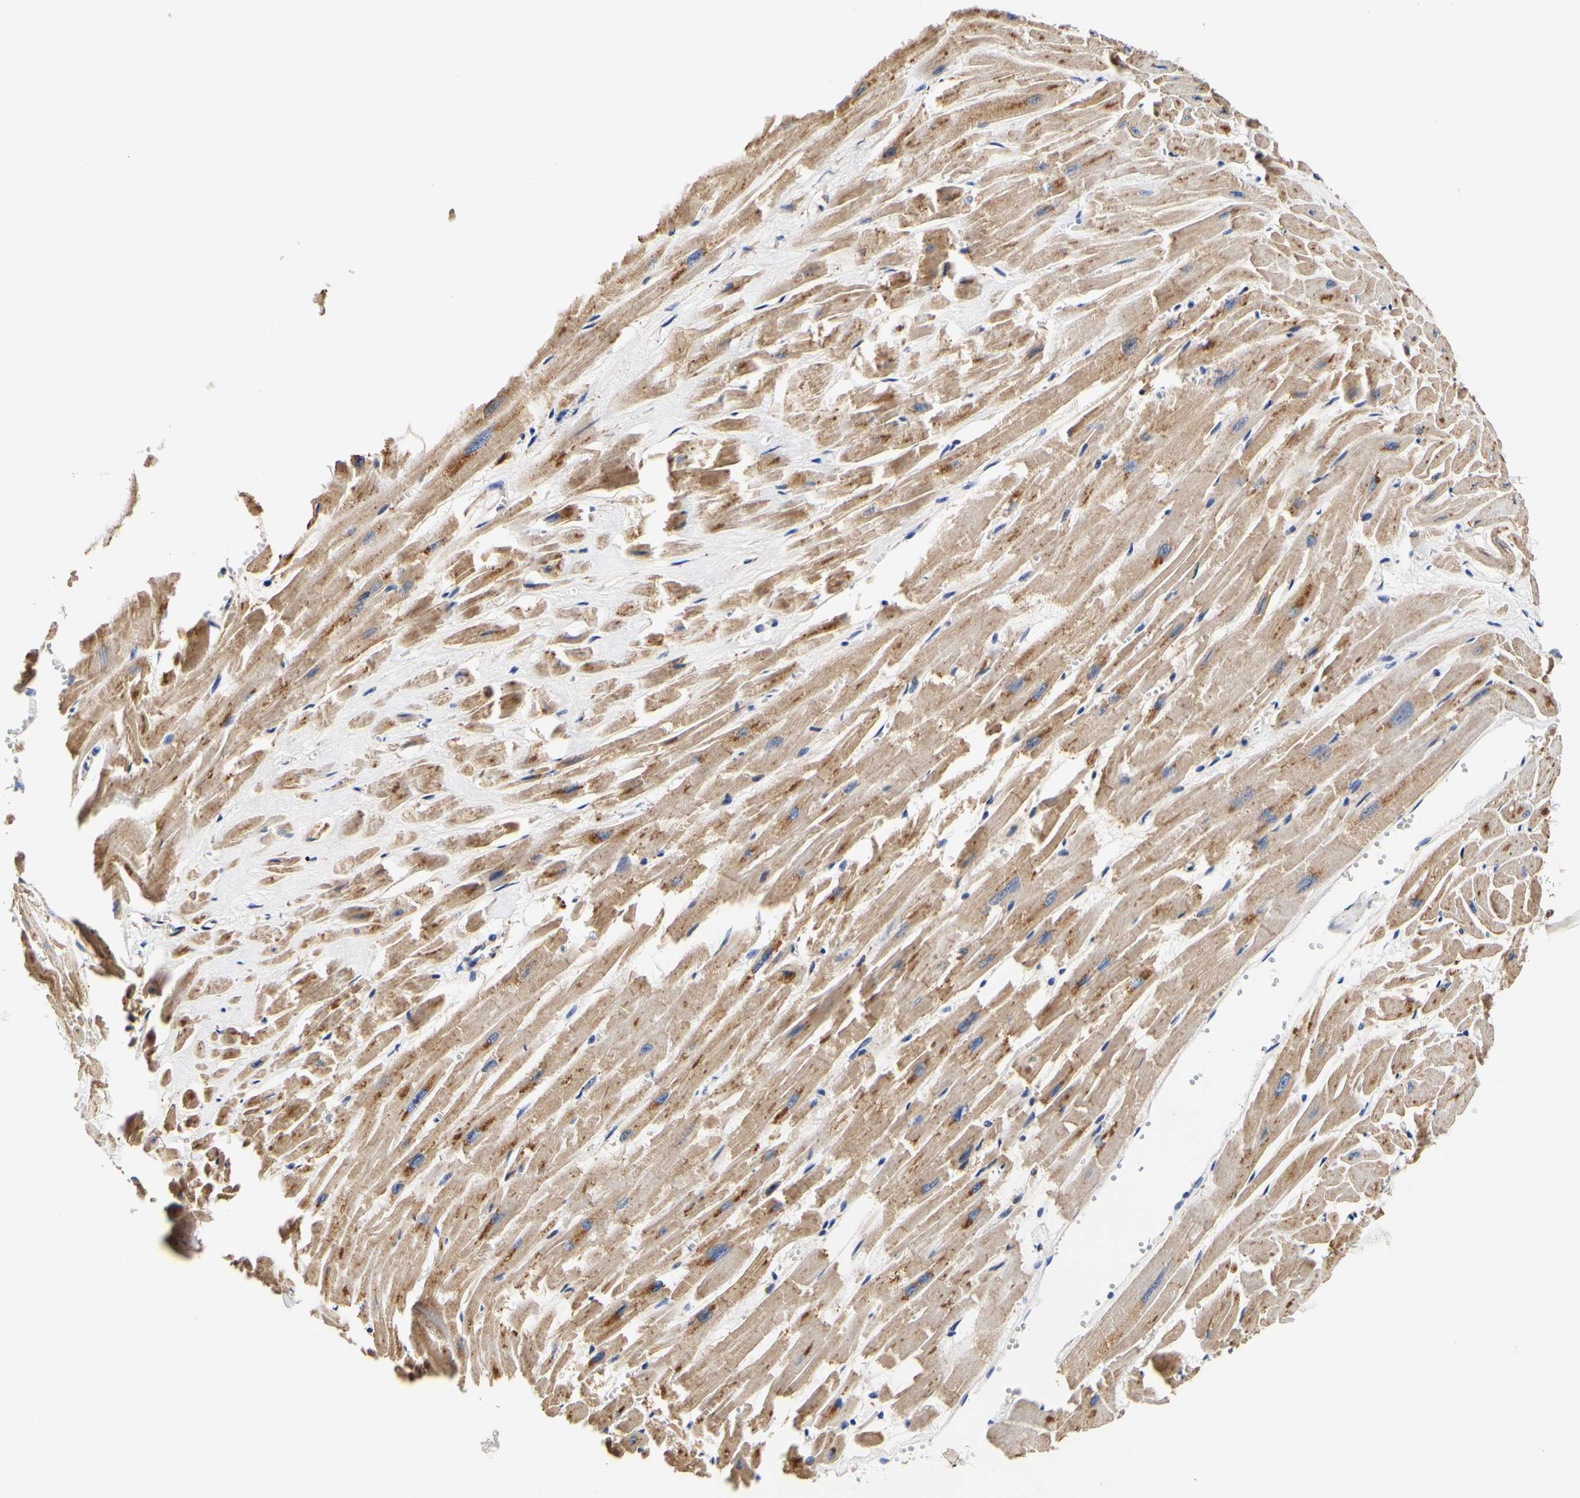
{"staining": {"intensity": "moderate", "quantity": ">75%", "location": "cytoplasmic/membranous"}, "tissue": "heart muscle", "cell_type": "Cardiomyocytes", "image_type": "normal", "snomed": [{"axis": "morphology", "description": "Normal tissue, NOS"}, {"axis": "topography", "description": "Heart"}], "caption": "Protein expression analysis of normal human heart muscle reveals moderate cytoplasmic/membranous staining in approximately >75% of cardiomyocytes. The staining was performed using DAB, with brown indicating positive protein expression. Nuclei are stained blue with hematoxylin.", "gene": "CAMK4", "patient": {"sex": "female", "age": 19}}